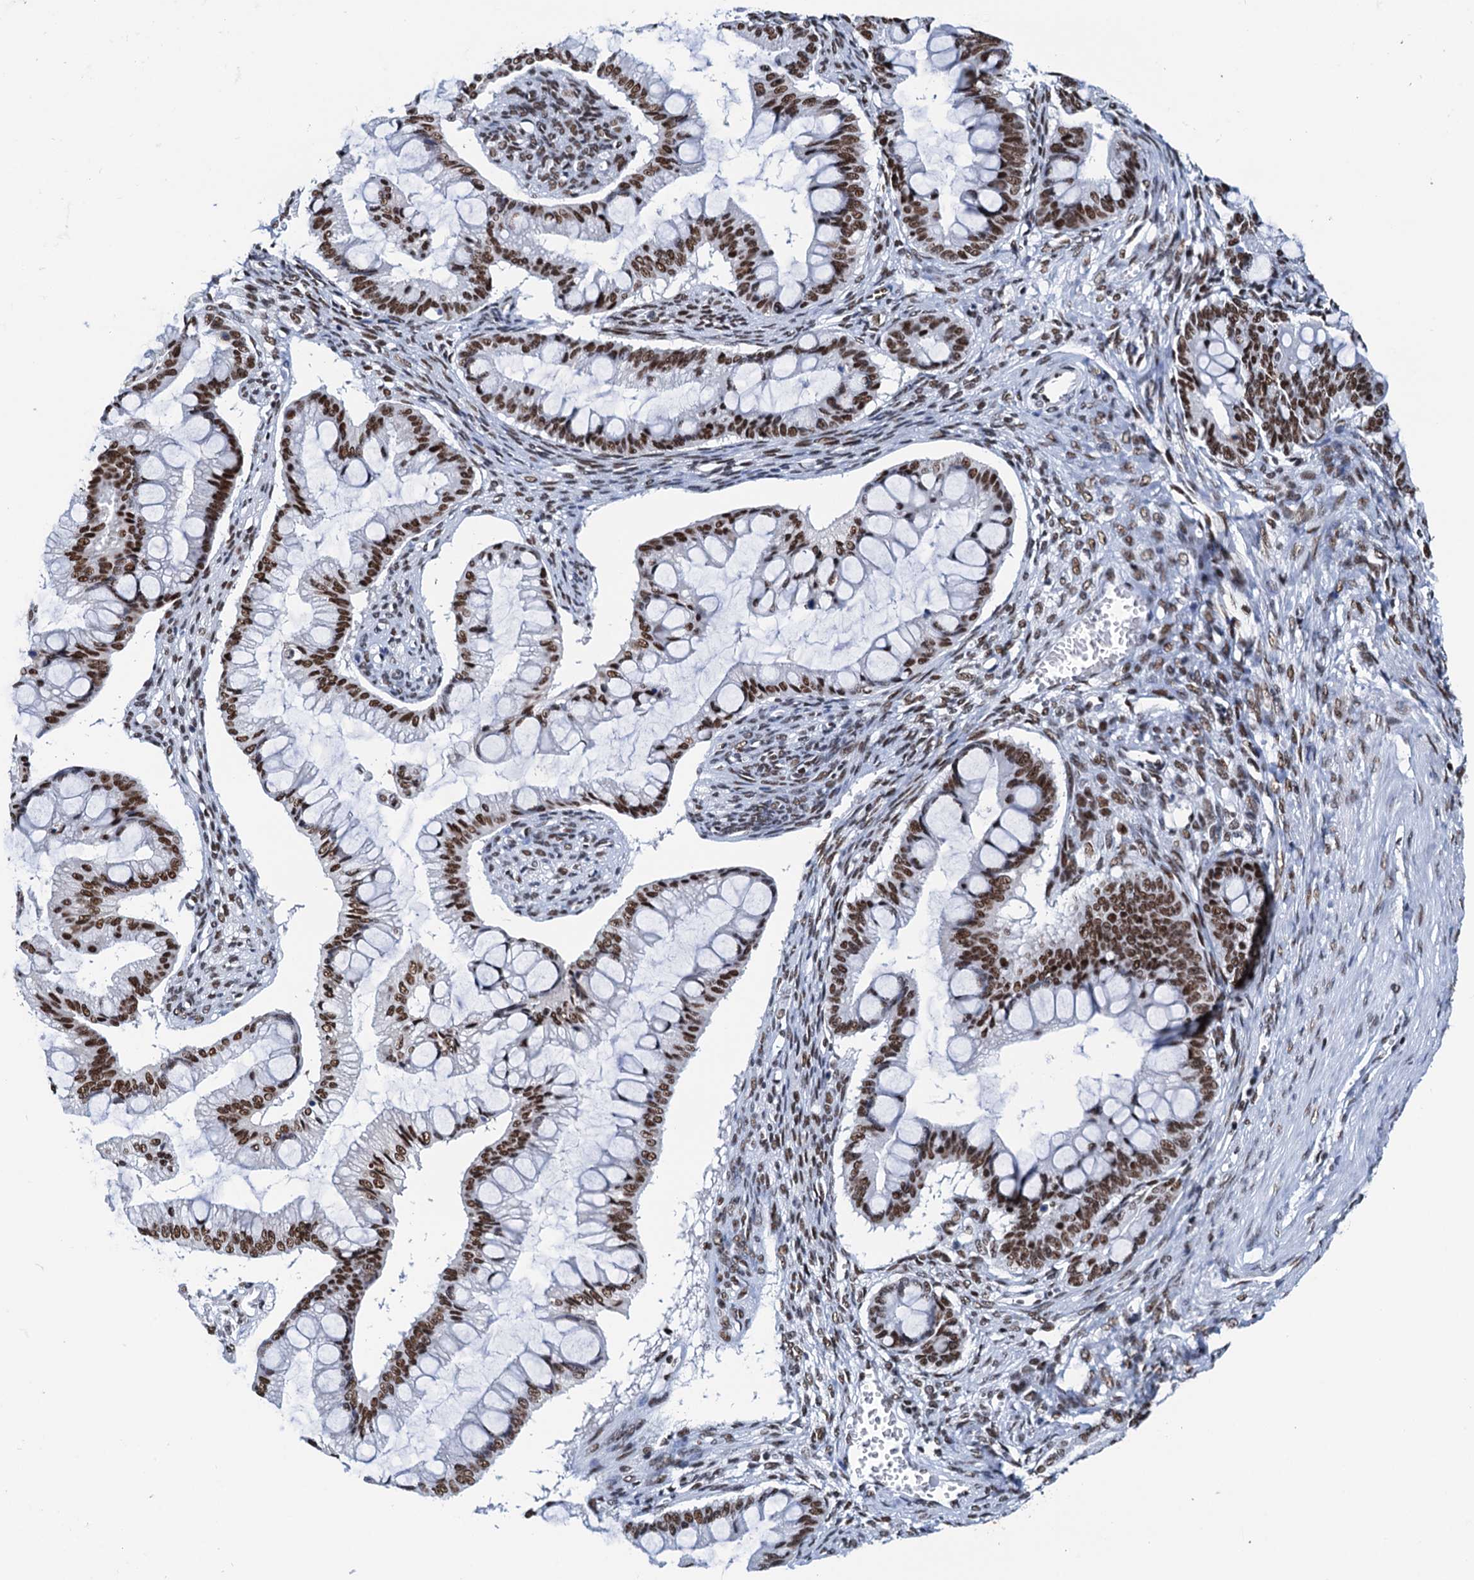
{"staining": {"intensity": "strong", "quantity": ">75%", "location": "nuclear"}, "tissue": "ovarian cancer", "cell_type": "Tumor cells", "image_type": "cancer", "snomed": [{"axis": "morphology", "description": "Cystadenocarcinoma, mucinous, NOS"}, {"axis": "topography", "description": "Ovary"}], "caption": "Ovarian cancer (mucinous cystadenocarcinoma) was stained to show a protein in brown. There is high levels of strong nuclear expression in approximately >75% of tumor cells. The protein of interest is shown in brown color, while the nuclei are stained blue.", "gene": "SLTM", "patient": {"sex": "female", "age": 73}}